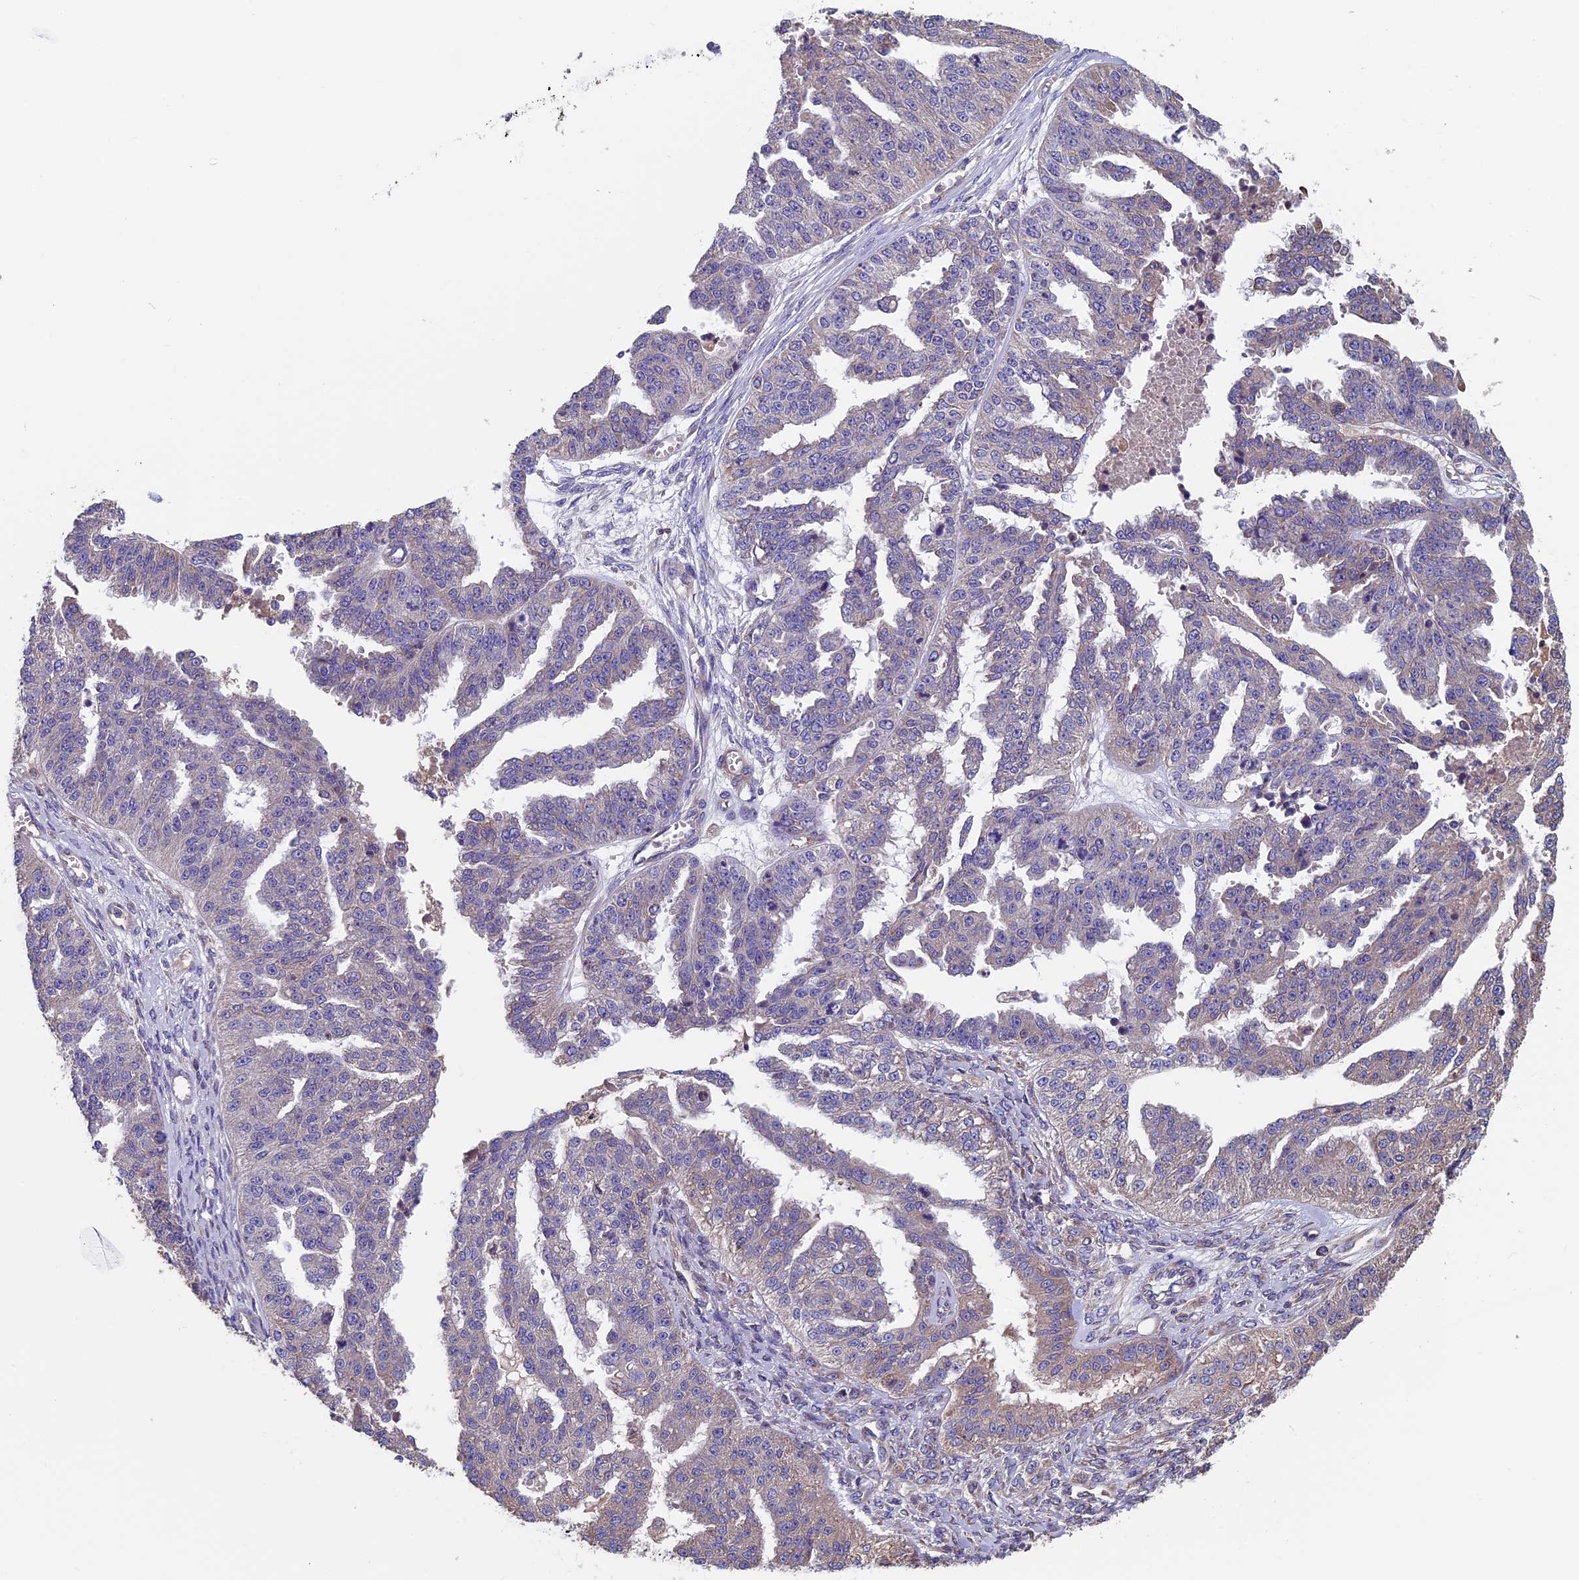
{"staining": {"intensity": "weak", "quantity": "<25%", "location": "cytoplasmic/membranous"}, "tissue": "ovarian cancer", "cell_type": "Tumor cells", "image_type": "cancer", "snomed": [{"axis": "morphology", "description": "Cystadenocarcinoma, serous, NOS"}, {"axis": "topography", "description": "Ovary"}], "caption": "The immunohistochemistry micrograph has no significant staining in tumor cells of serous cystadenocarcinoma (ovarian) tissue.", "gene": "CCDC153", "patient": {"sex": "female", "age": 58}}